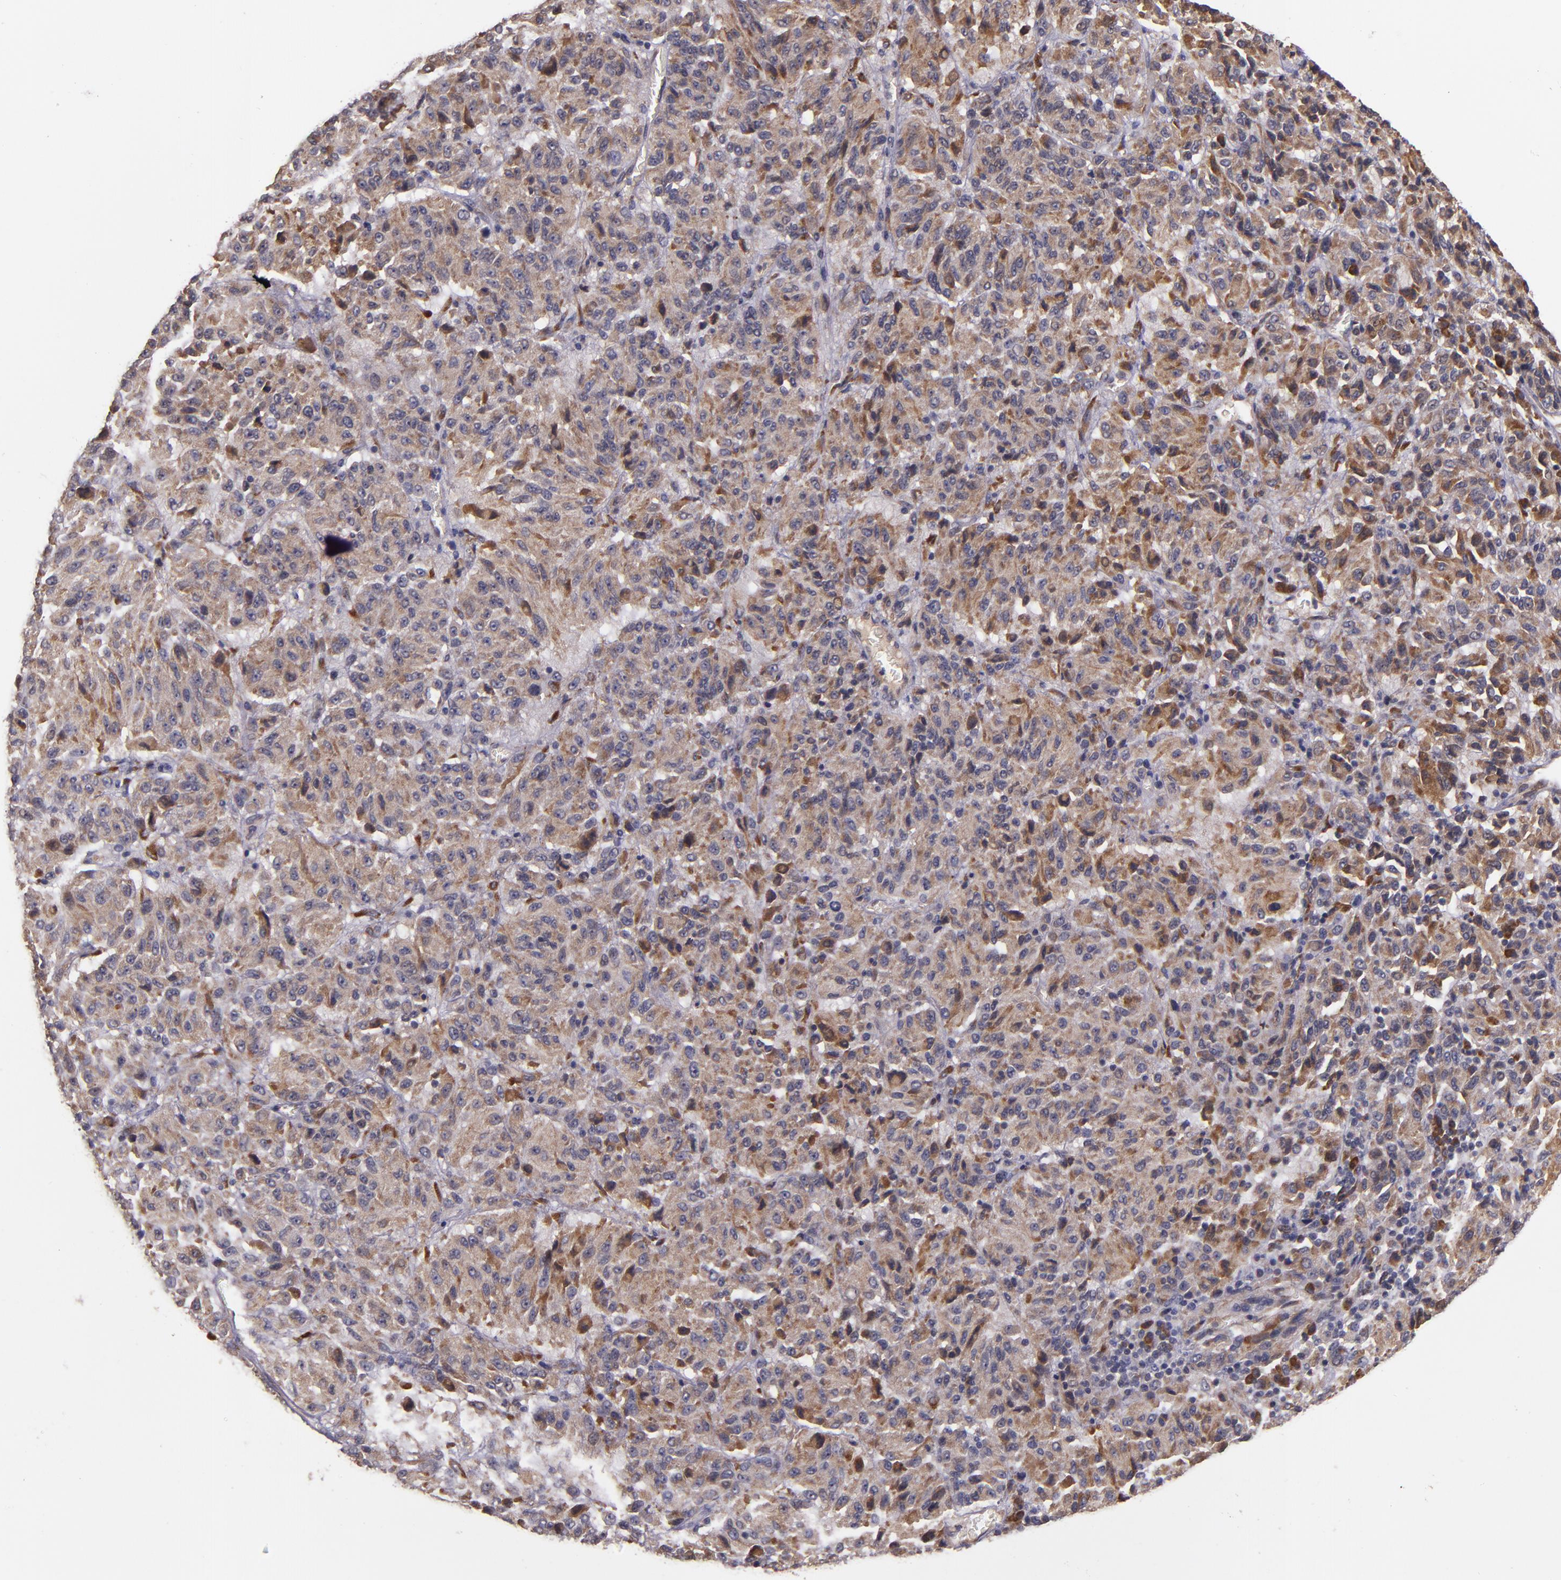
{"staining": {"intensity": "moderate", "quantity": ">75%", "location": "cytoplasmic/membranous"}, "tissue": "melanoma", "cell_type": "Tumor cells", "image_type": "cancer", "snomed": [{"axis": "morphology", "description": "Malignant melanoma, Metastatic site"}, {"axis": "topography", "description": "Lung"}], "caption": "Melanoma was stained to show a protein in brown. There is medium levels of moderate cytoplasmic/membranous expression in approximately >75% of tumor cells.", "gene": "PRAF2", "patient": {"sex": "male", "age": 64}}